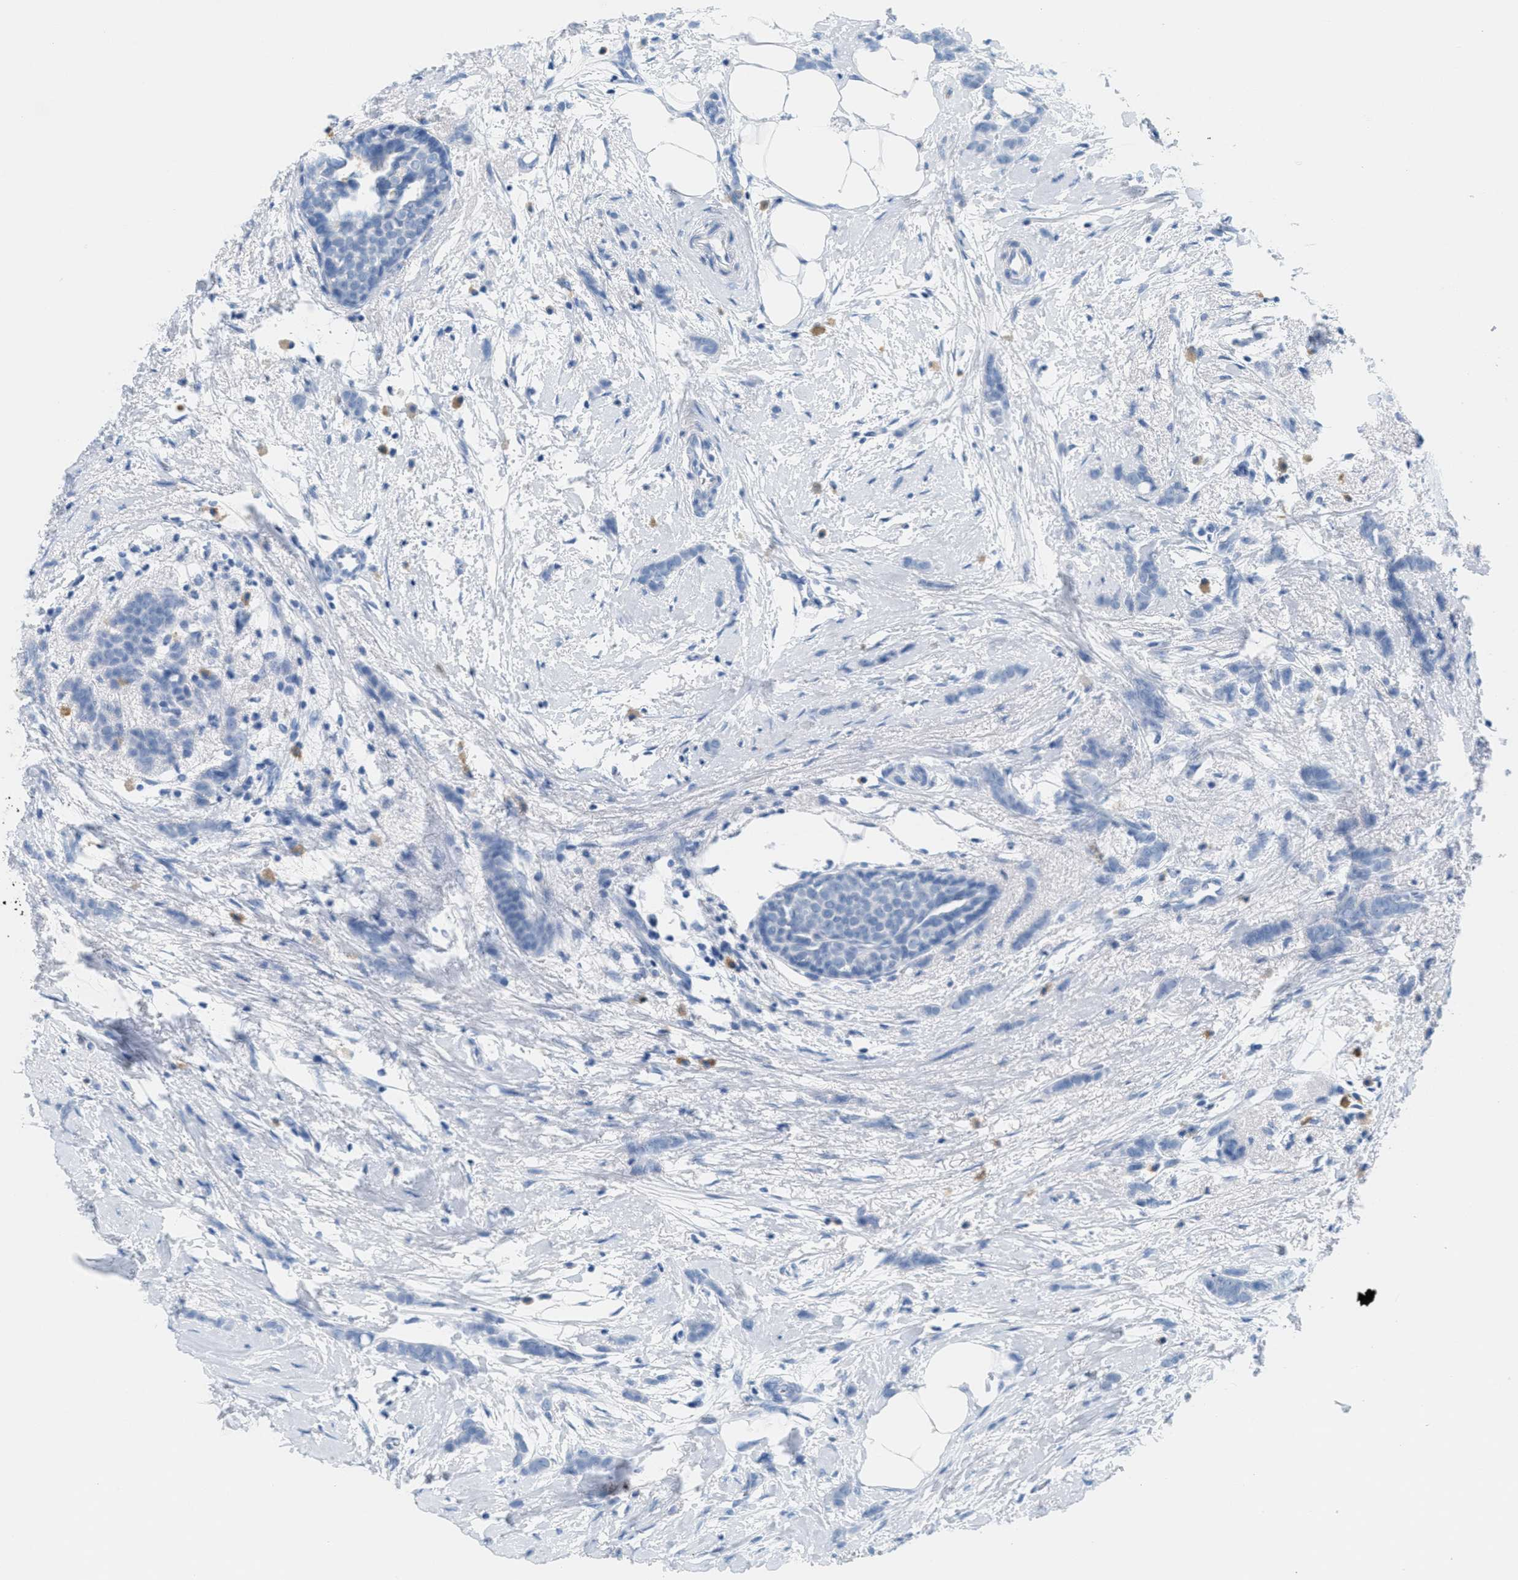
{"staining": {"intensity": "negative", "quantity": "none", "location": "none"}, "tissue": "breast cancer", "cell_type": "Tumor cells", "image_type": "cancer", "snomed": [{"axis": "morphology", "description": "Lobular carcinoma, in situ"}, {"axis": "morphology", "description": "Lobular carcinoma"}, {"axis": "topography", "description": "Breast"}], "caption": "The photomicrograph shows no staining of tumor cells in breast lobular carcinoma in situ. The staining was performed using DAB to visualize the protein expression in brown, while the nuclei were stained in blue with hematoxylin (Magnification: 20x).", "gene": "GPM6A", "patient": {"sex": "female", "age": 41}}